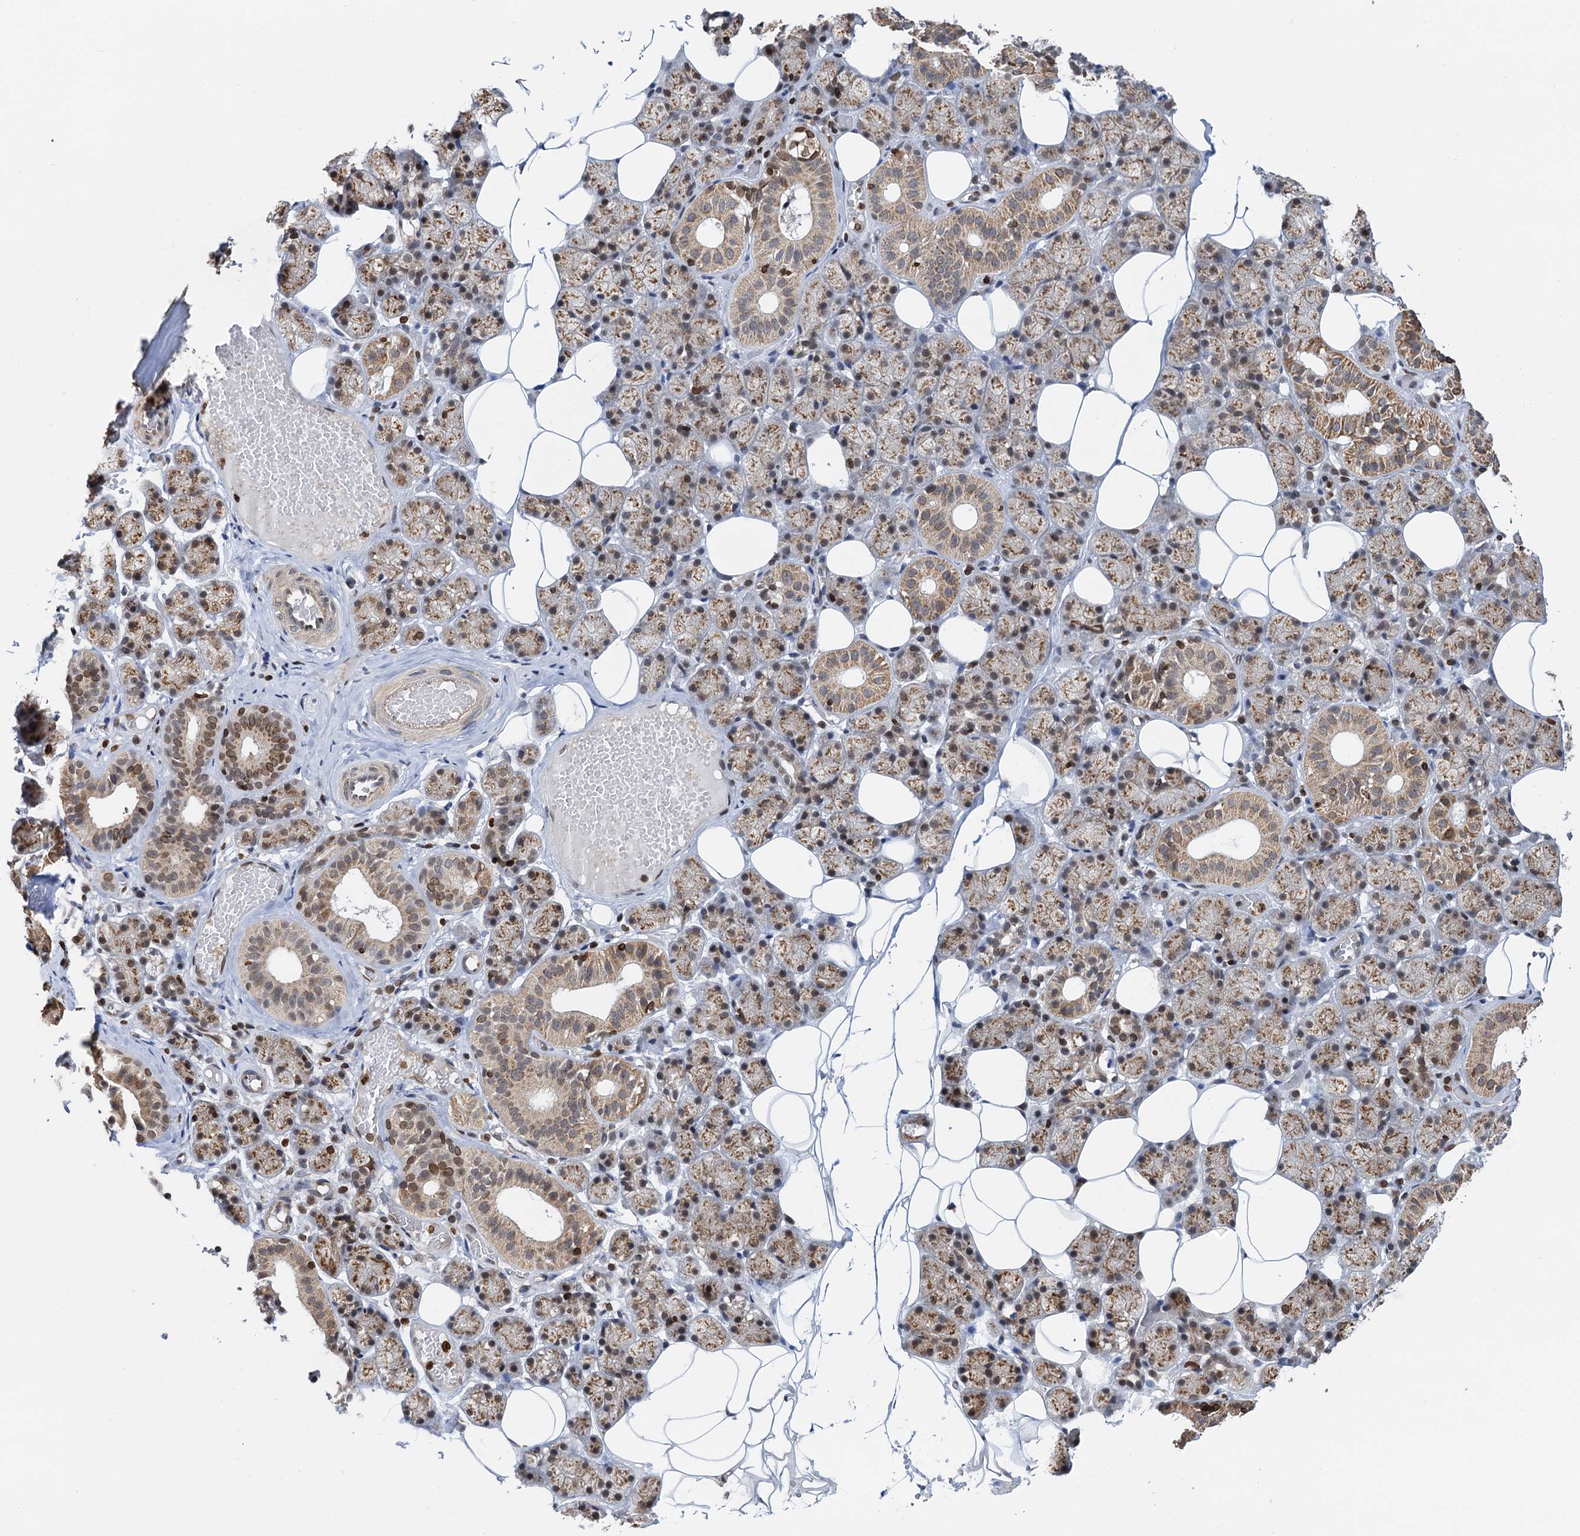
{"staining": {"intensity": "moderate", "quantity": ">75%", "location": "cytoplasmic/membranous,nuclear"}, "tissue": "salivary gland", "cell_type": "Glandular cells", "image_type": "normal", "snomed": [{"axis": "morphology", "description": "Normal tissue, NOS"}, {"axis": "topography", "description": "Salivary gland"}], "caption": "Immunohistochemical staining of unremarkable salivary gland exhibits moderate cytoplasmic/membranous,nuclear protein staining in about >75% of glandular cells. The staining was performed using DAB to visualize the protein expression in brown, while the nuclei were stained in blue with hematoxylin (Magnification: 20x).", "gene": "ZC3H13", "patient": {"sex": "female", "age": 33}}